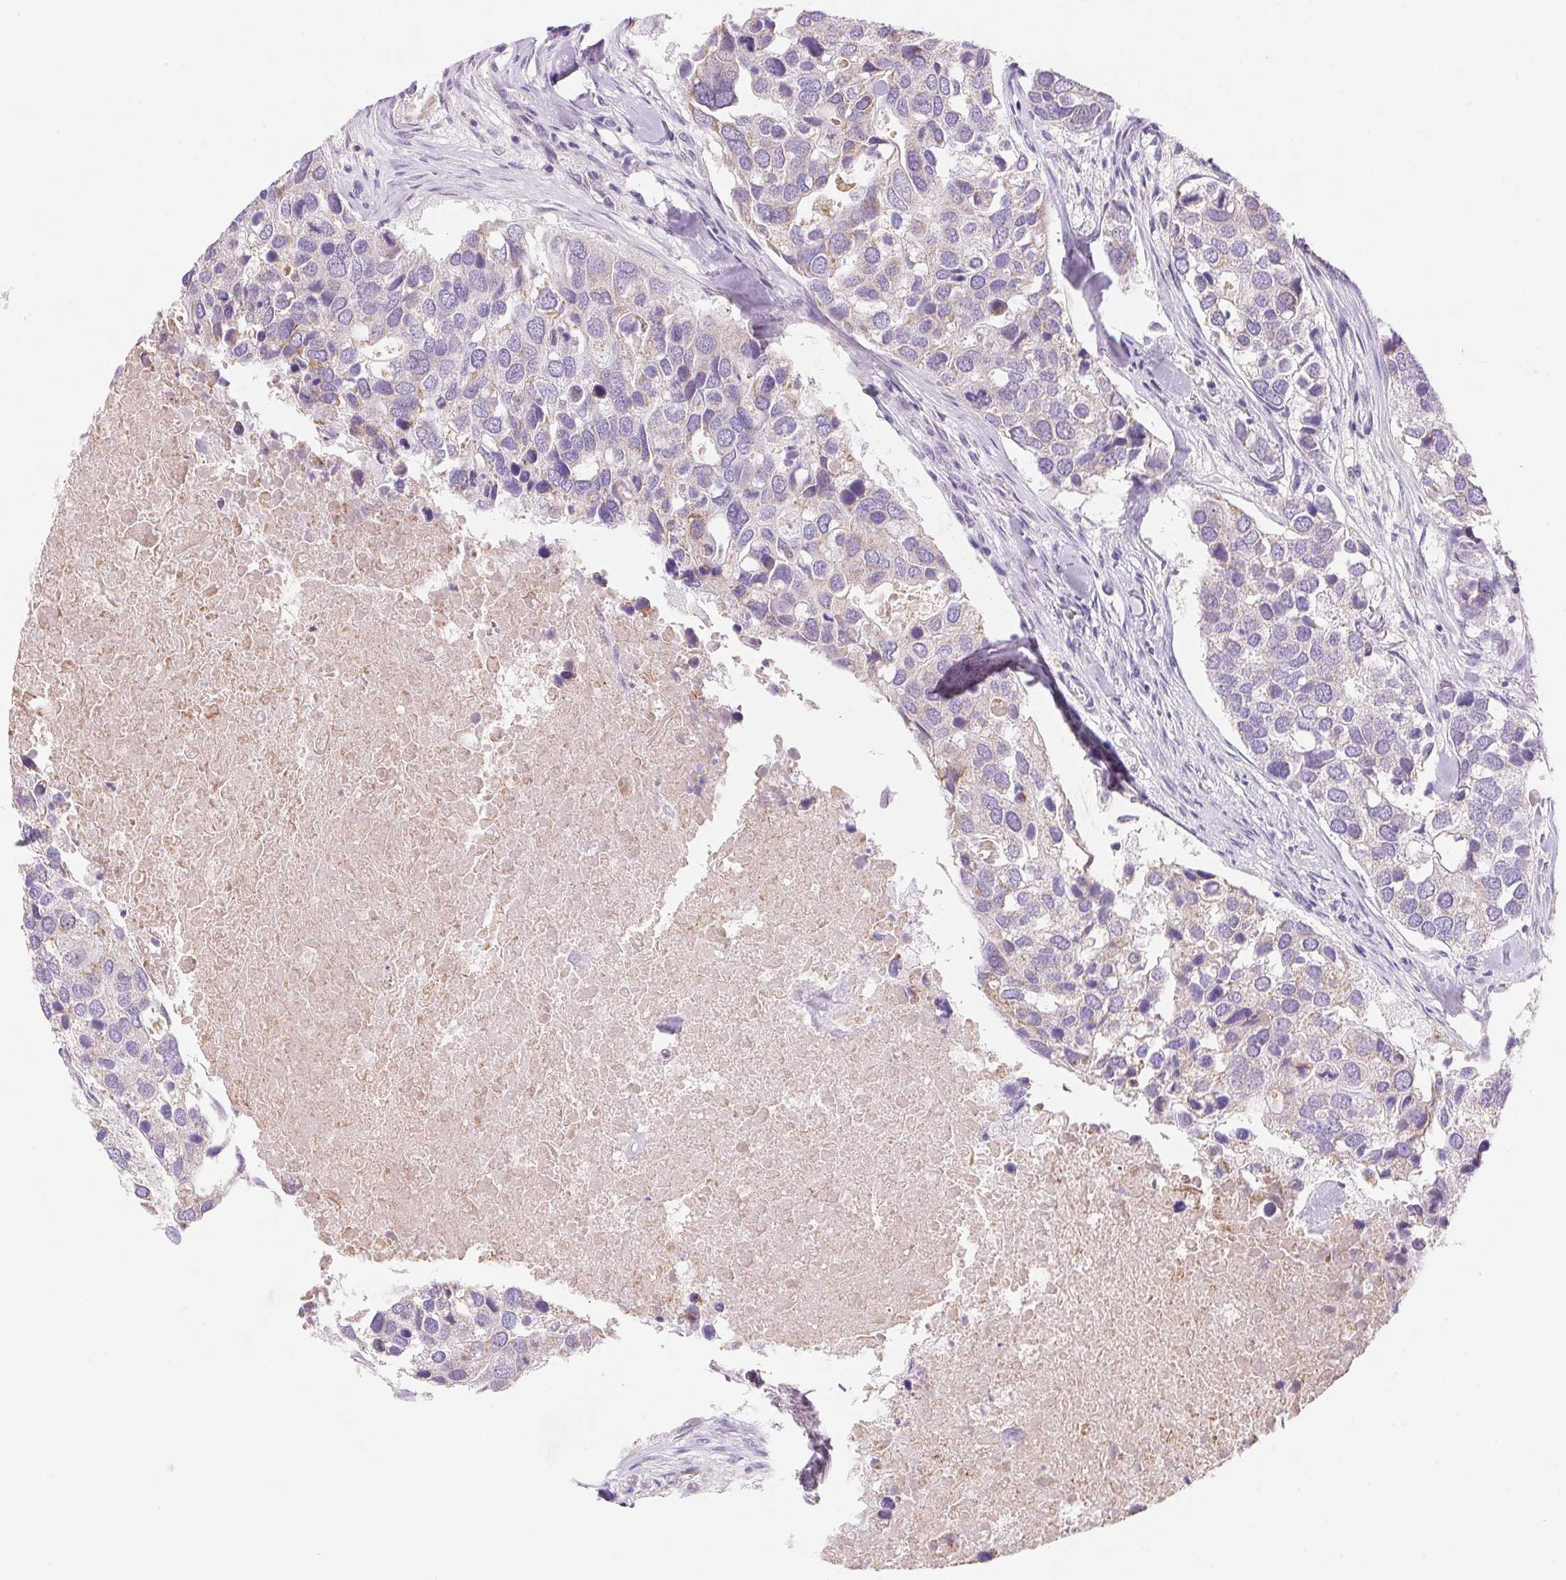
{"staining": {"intensity": "negative", "quantity": "none", "location": "none"}, "tissue": "breast cancer", "cell_type": "Tumor cells", "image_type": "cancer", "snomed": [{"axis": "morphology", "description": "Duct carcinoma"}, {"axis": "topography", "description": "Breast"}], "caption": "Breast cancer (infiltrating ductal carcinoma) was stained to show a protein in brown. There is no significant expression in tumor cells. (DAB immunohistochemistry (IHC), high magnification).", "gene": "DPPA5", "patient": {"sex": "female", "age": 83}}